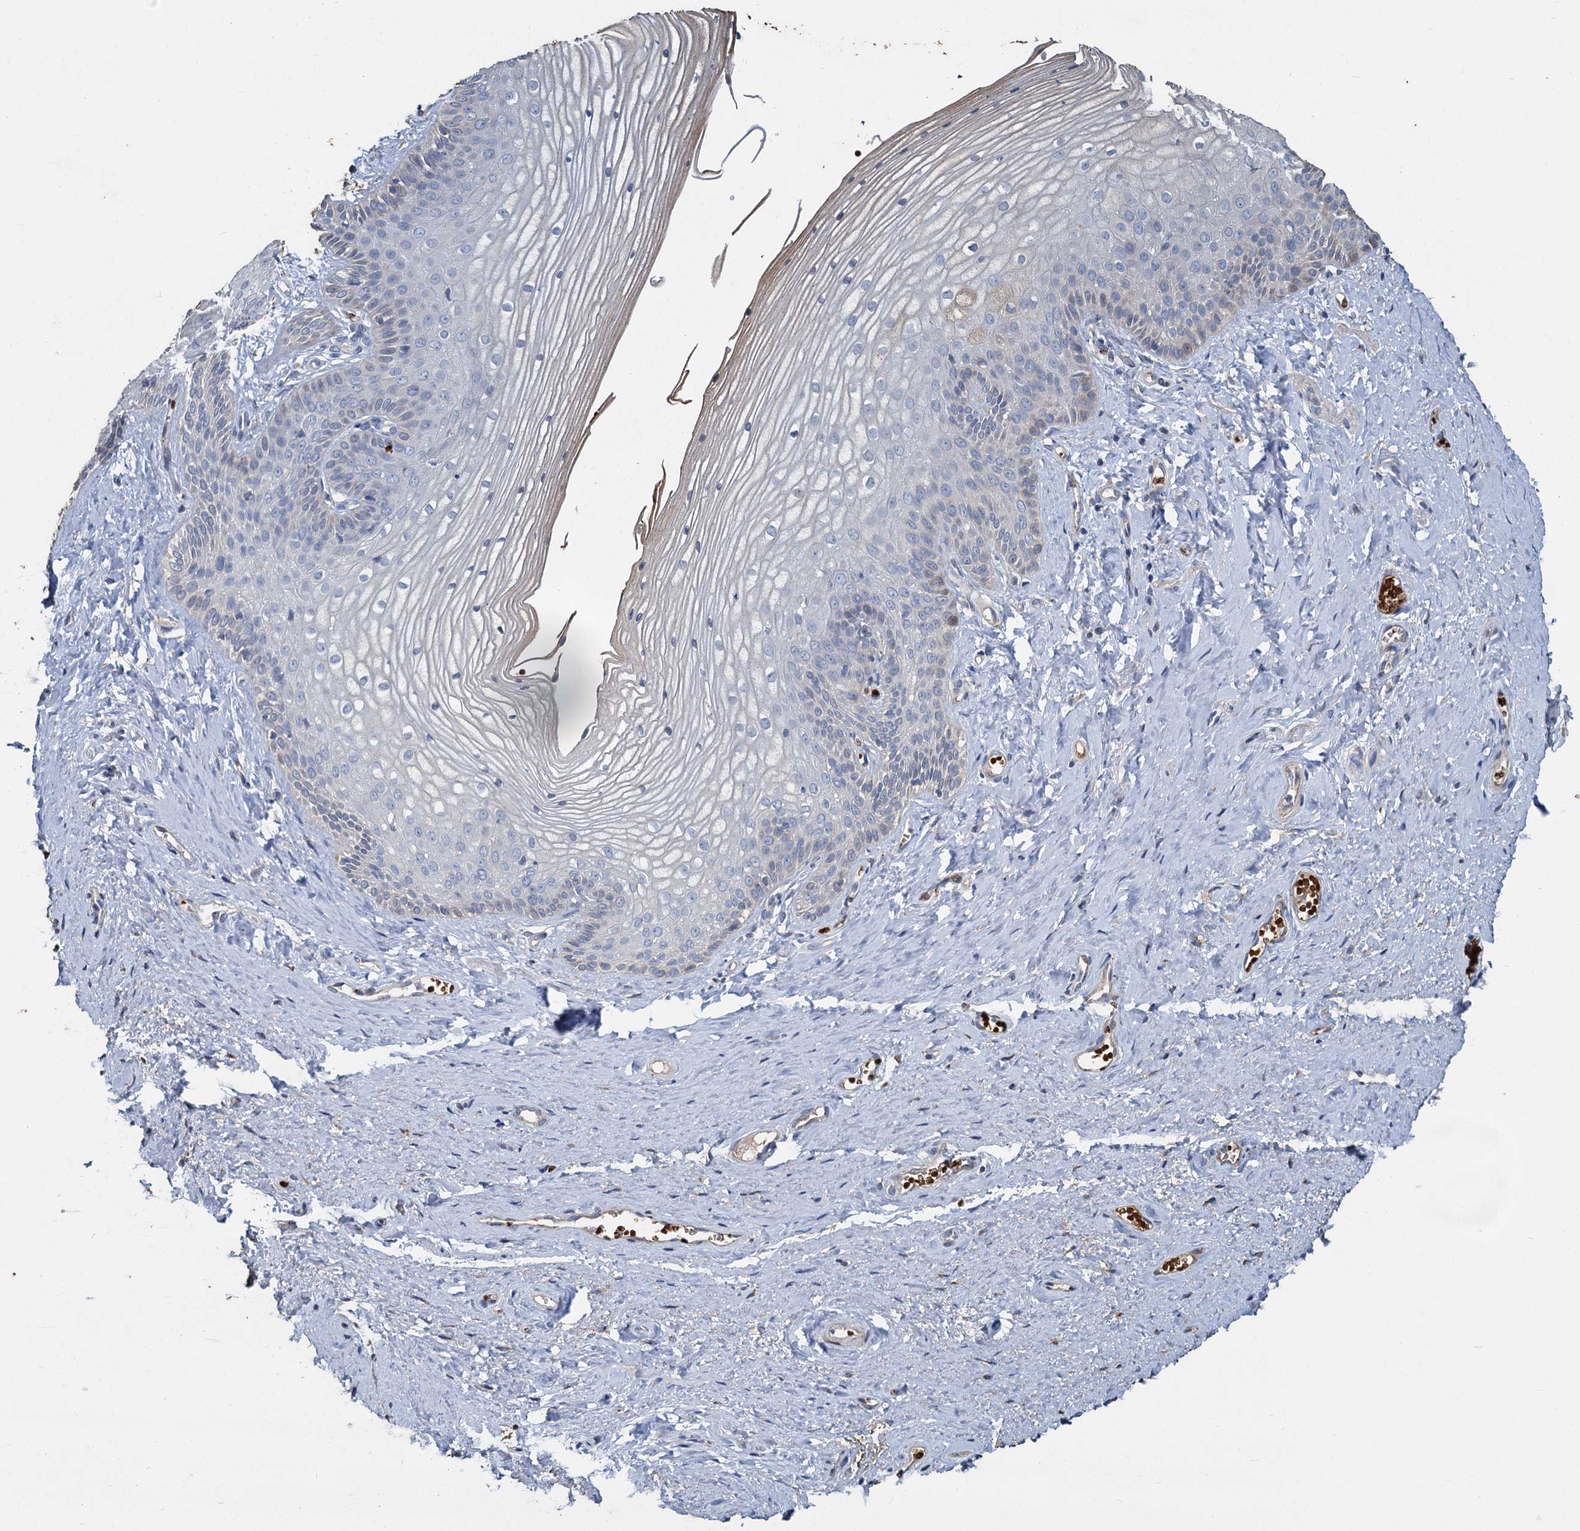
{"staining": {"intensity": "weak", "quantity": "<25%", "location": "cytoplasmic/membranous"}, "tissue": "vagina", "cell_type": "Squamous epithelial cells", "image_type": "normal", "snomed": [{"axis": "morphology", "description": "Normal tissue, NOS"}, {"axis": "topography", "description": "Vagina"}, {"axis": "topography", "description": "Cervix"}], "caption": "IHC histopathology image of unremarkable vagina: human vagina stained with DAB displays no significant protein positivity in squamous epithelial cells.", "gene": "TCTN2", "patient": {"sex": "female", "age": 40}}